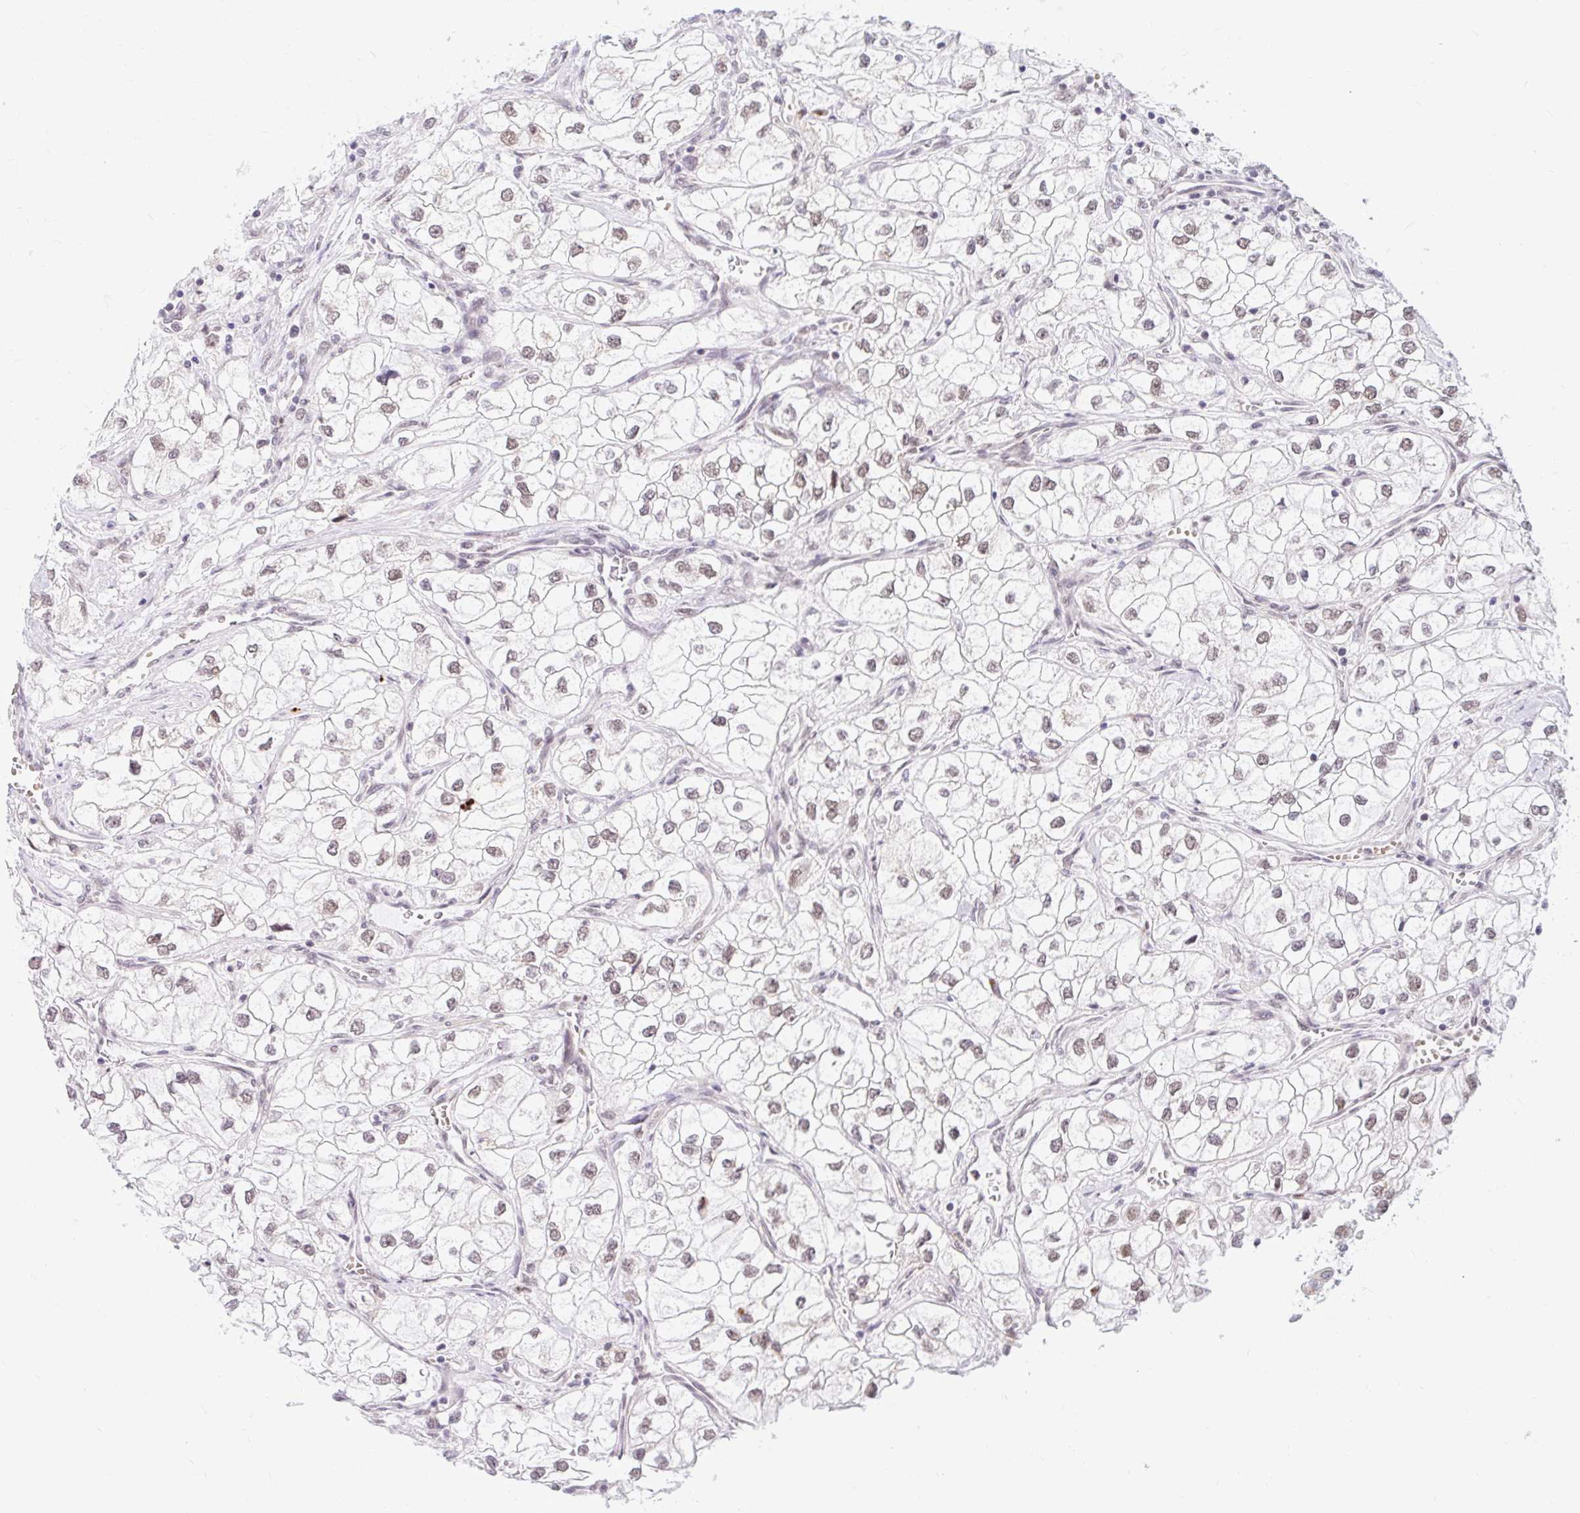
{"staining": {"intensity": "negative", "quantity": "none", "location": "none"}, "tissue": "renal cancer", "cell_type": "Tumor cells", "image_type": "cancer", "snomed": [{"axis": "morphology", "description": "Adenocarcinoma, NOS"}, {"axis": "topography", "description": "Kidney"}], "caption": "Protein analysis of renal cancer (adenocarcinoma) shows no significant staining in tumor cells.", "gene": "SRSF10", "patient": {"sex": "male", "age": 59}}